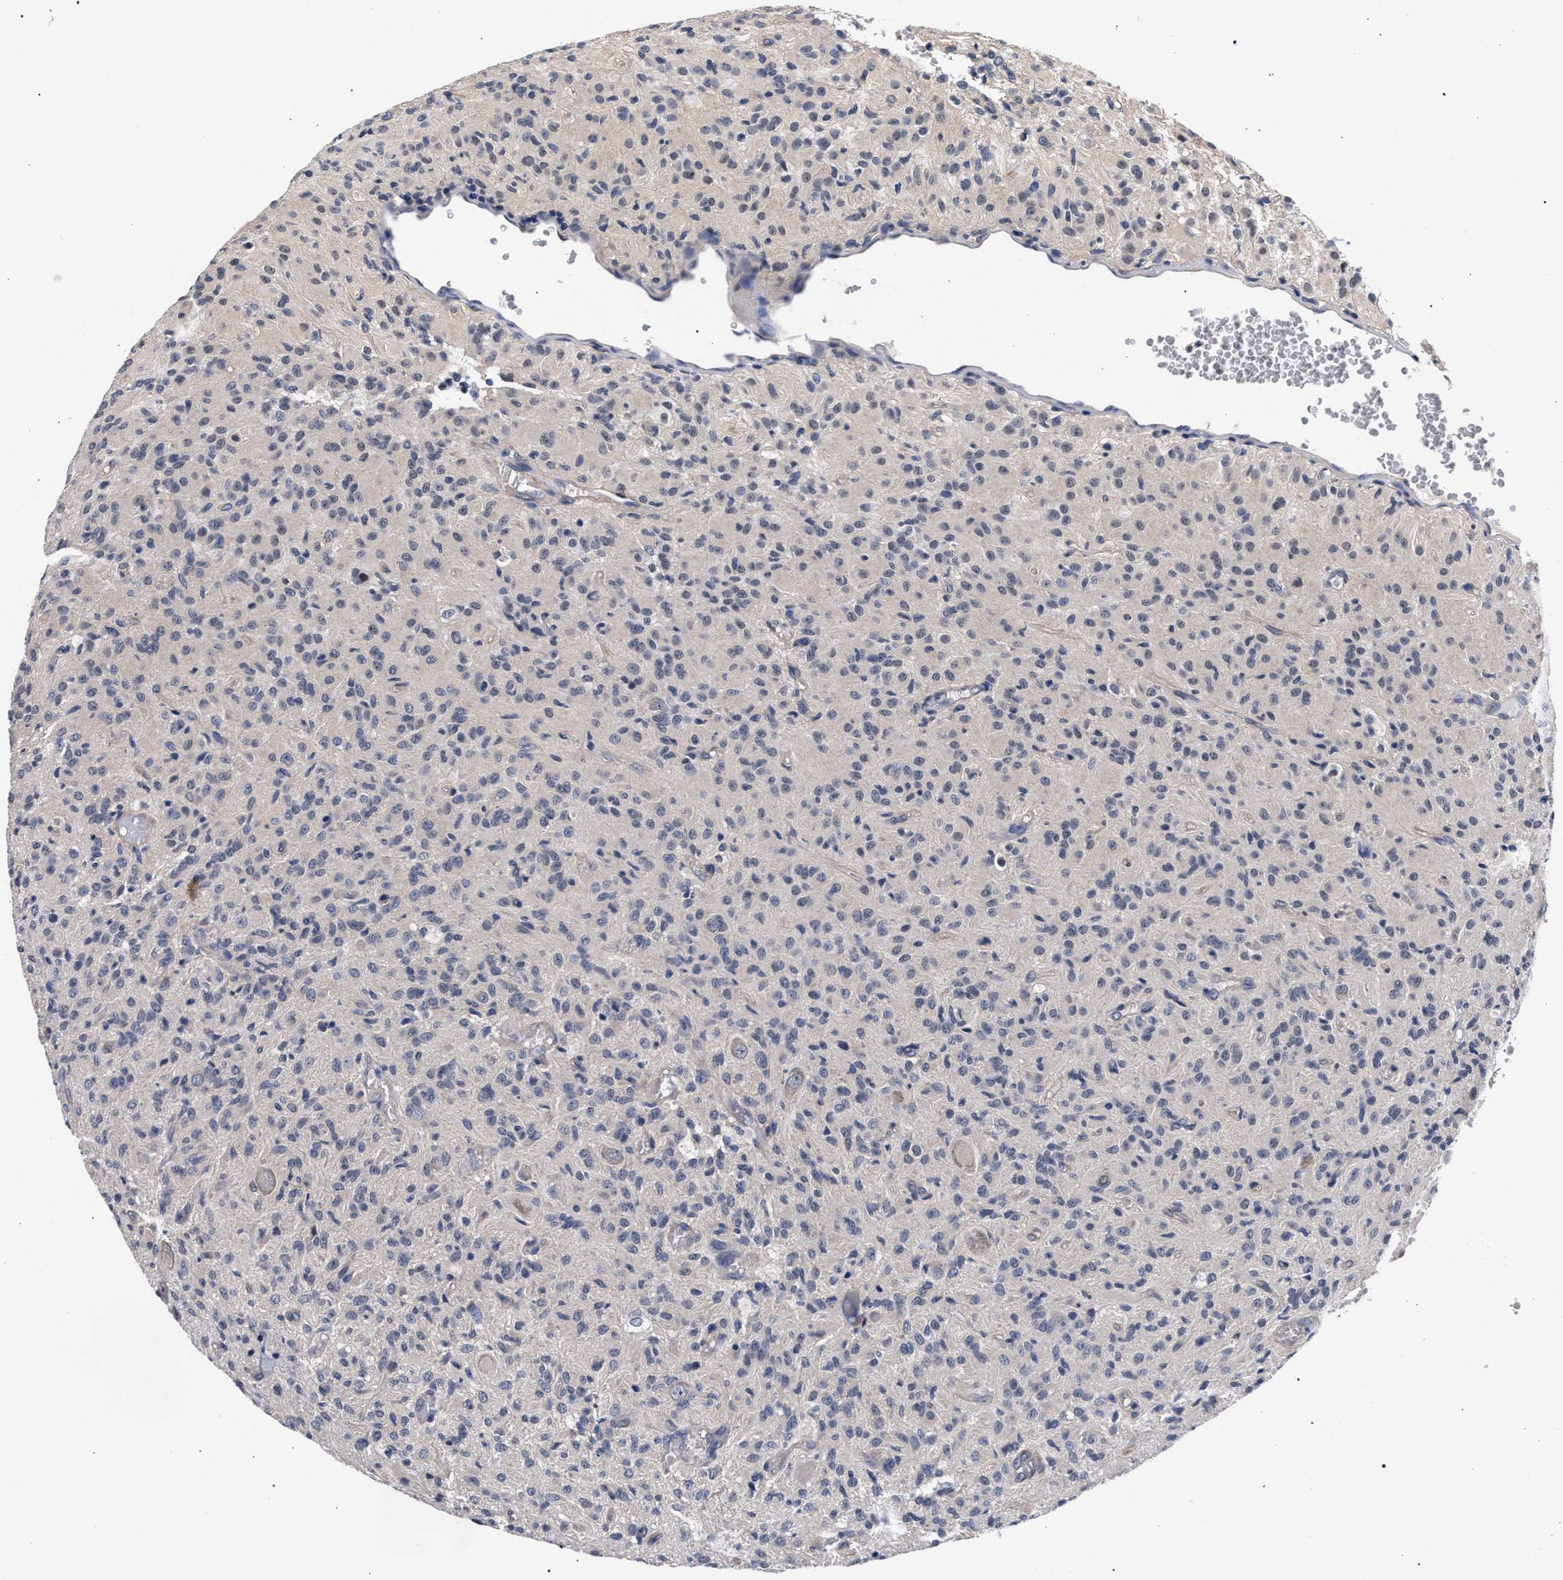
{"staining": {"intensity": "negative", "quantity": "none", "location": "none"}, "tissue": "glioma", "cell_type": "Tumor cells", "image_type": "cancer", "snomed": [{"axis": "morphology", "description": "Glioma, malignant, High grade"}, {"axis": "topography", "description": "Brain"}], "caption": "IHC photomicrograph of human glioma stained for a protein (brown), which shows no positivity in tumor cells.", "gene": "RBM33", "patient": {"sex": "female", "age": 59}}